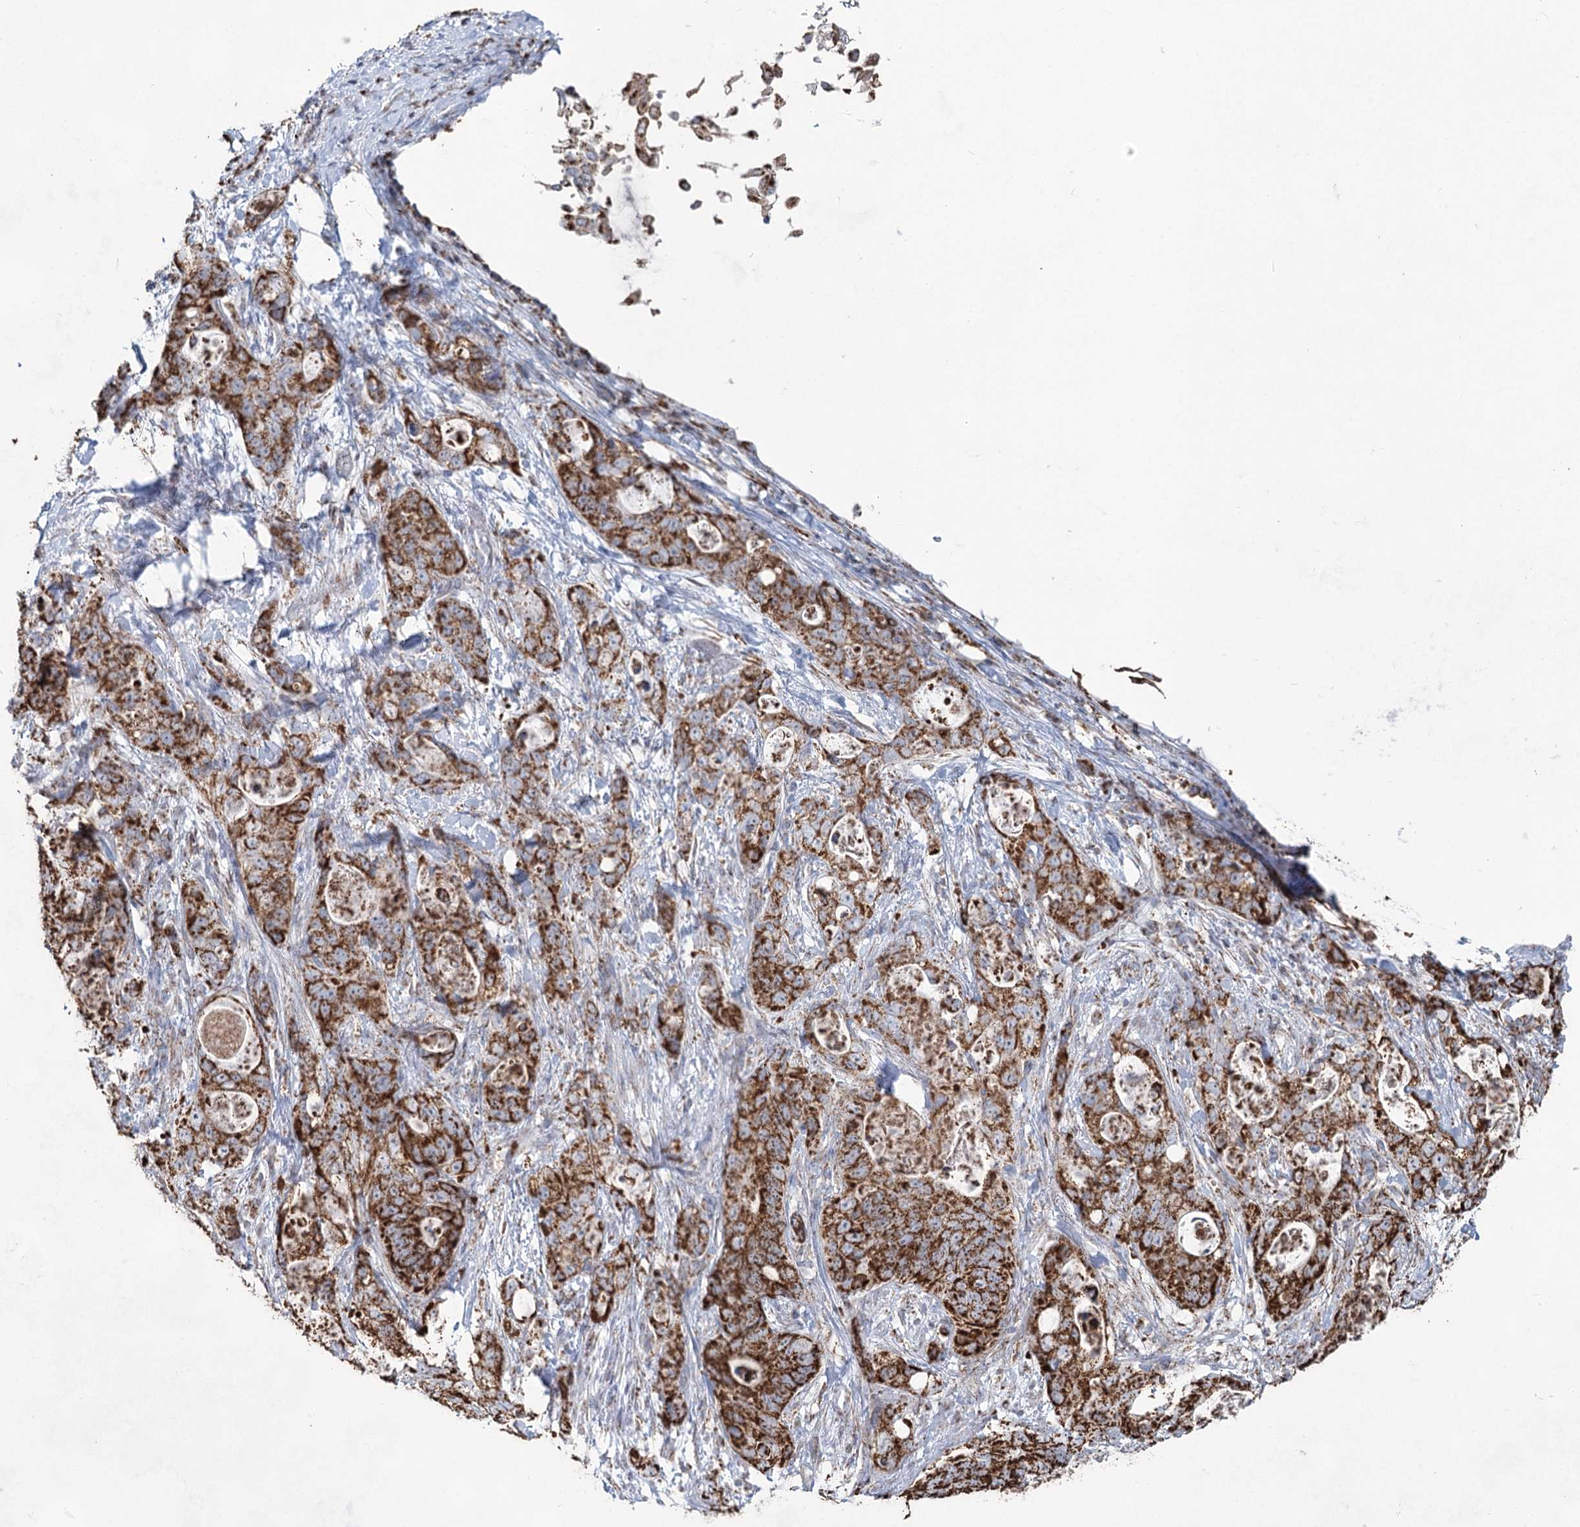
{"staining": {"intensity": "strong", "quantity": ">75%", "location": "cytoplasmic/membranous"}, "tissue": "stomach cancer", "cell_type": "Tumor cells", "image_type": "cancer", "snomed": [{"axis": "morphology", "description": "Normal tissue, NOS"}, {"axis": "morphology", "description": "Adenocarcinoma, NOS"}, {"axis": "topography", "description": "Stomach"}], "caption": "Brown immunohistochemical staining in human adenocarcinoma (stomach) shows strong cytoplasmic/membranous expression in approximately >75% of tumor cells.", "gene": "CWF19L1", "patient": {"sex": "female", "age": 89}}